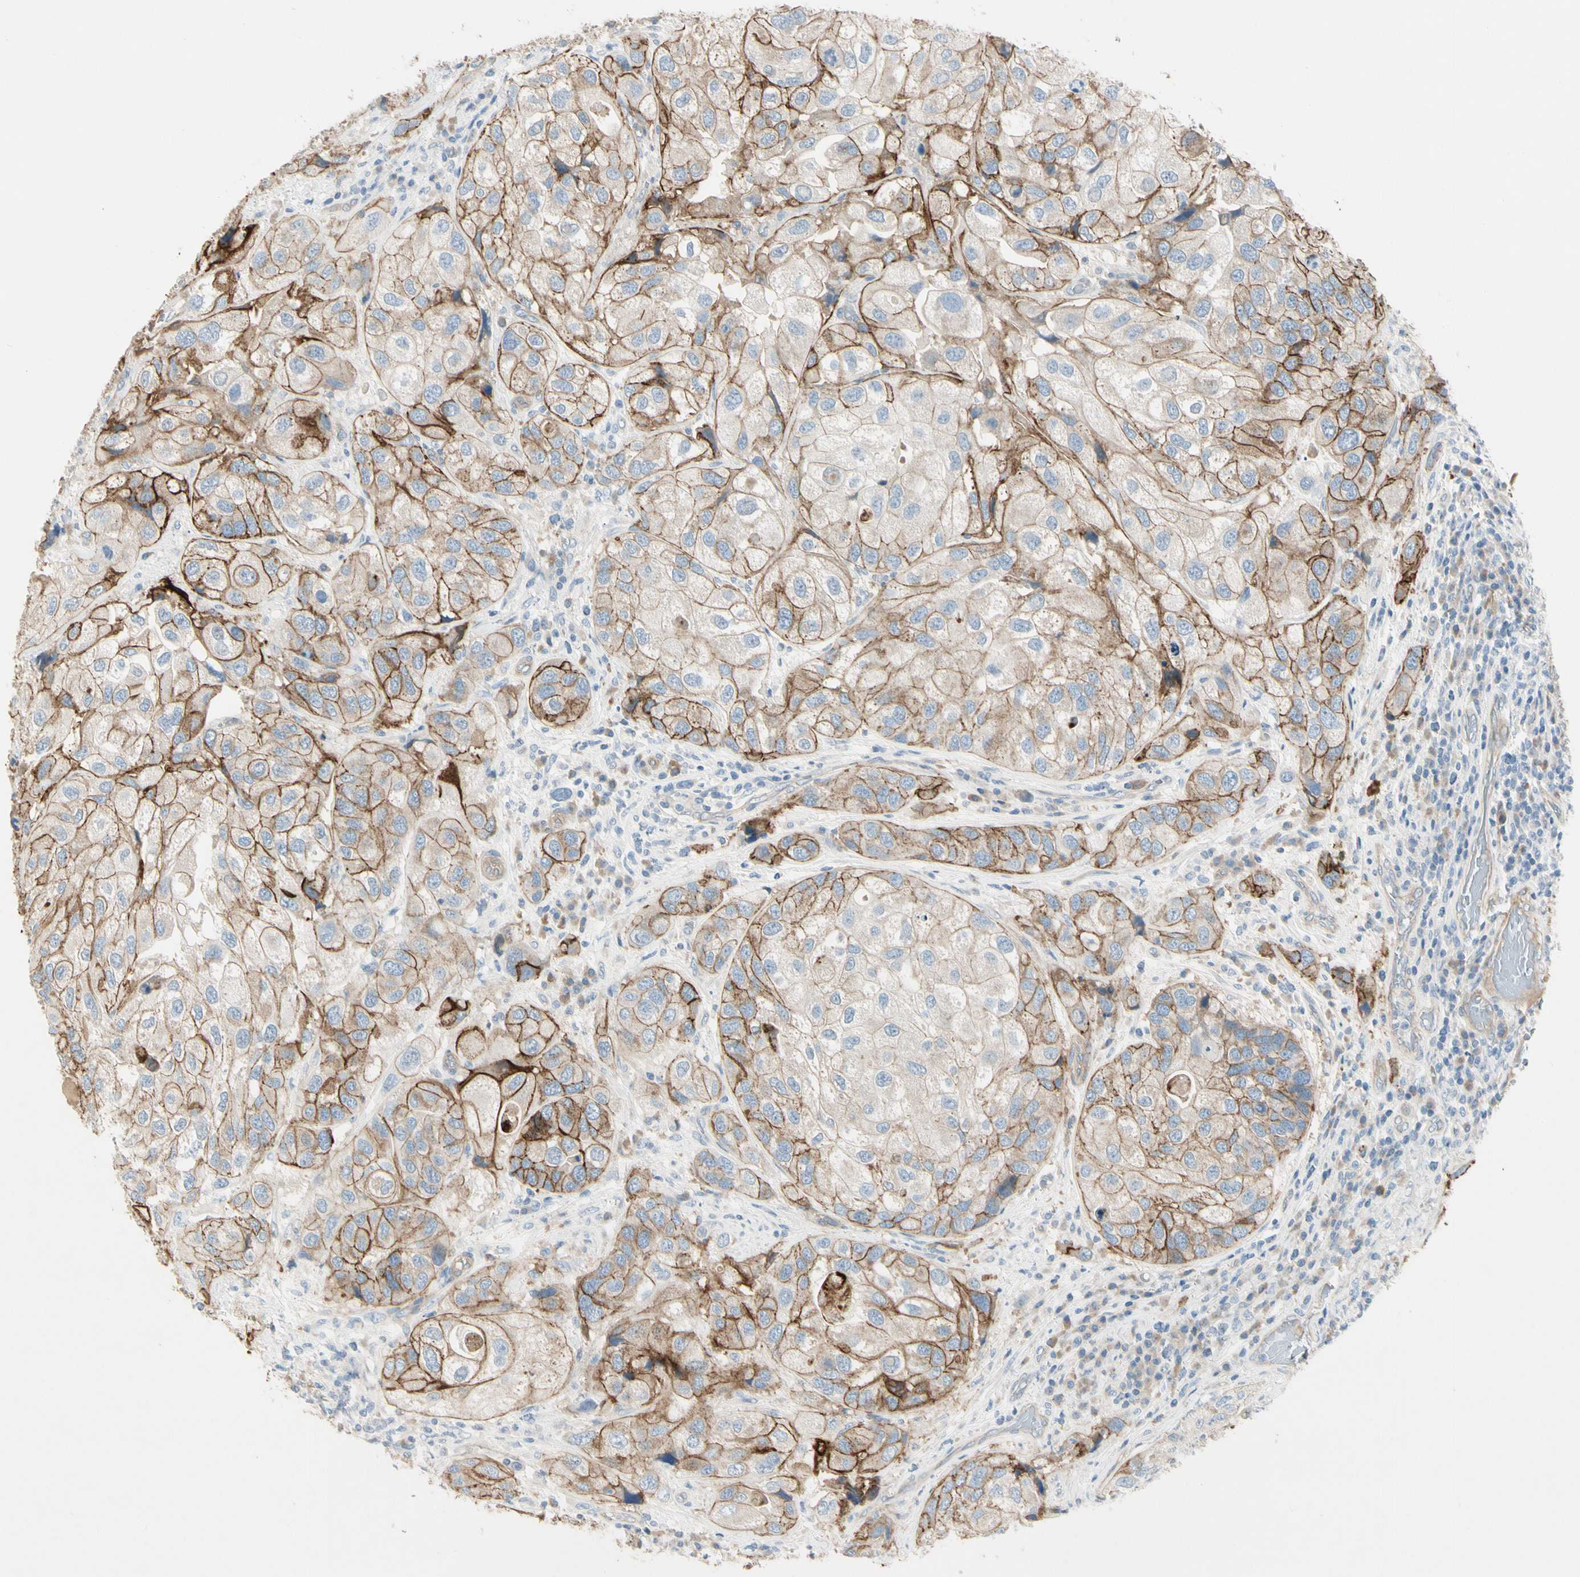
{"staining": {"intensity": "moderate", "quantity": ">75%", "location": "cytoplasmic/membranous"}, "tissue": "urothelial cancer", "cell_type": "Tumor cells", "image_type": "cancer", "snomed": [{"axis": "morphology", "description": "Urothelial carcinoma, High grade"}, {"axis": "topography", "description": "Urinary bladder"}], "caption": "An immunohistochemistry photomicrograph of neoplastic tissue is shown. Protein staining in brown labels moderate cytoplasmic/membranous positivity in urothelial cancer within tumor cells. (DAB (3,3'-diaminobenzidine) = brown stain, brightfield microscopy at high magnification).", "gene": "ITGA3", "patient": {"sex": "female", "age": 64}}